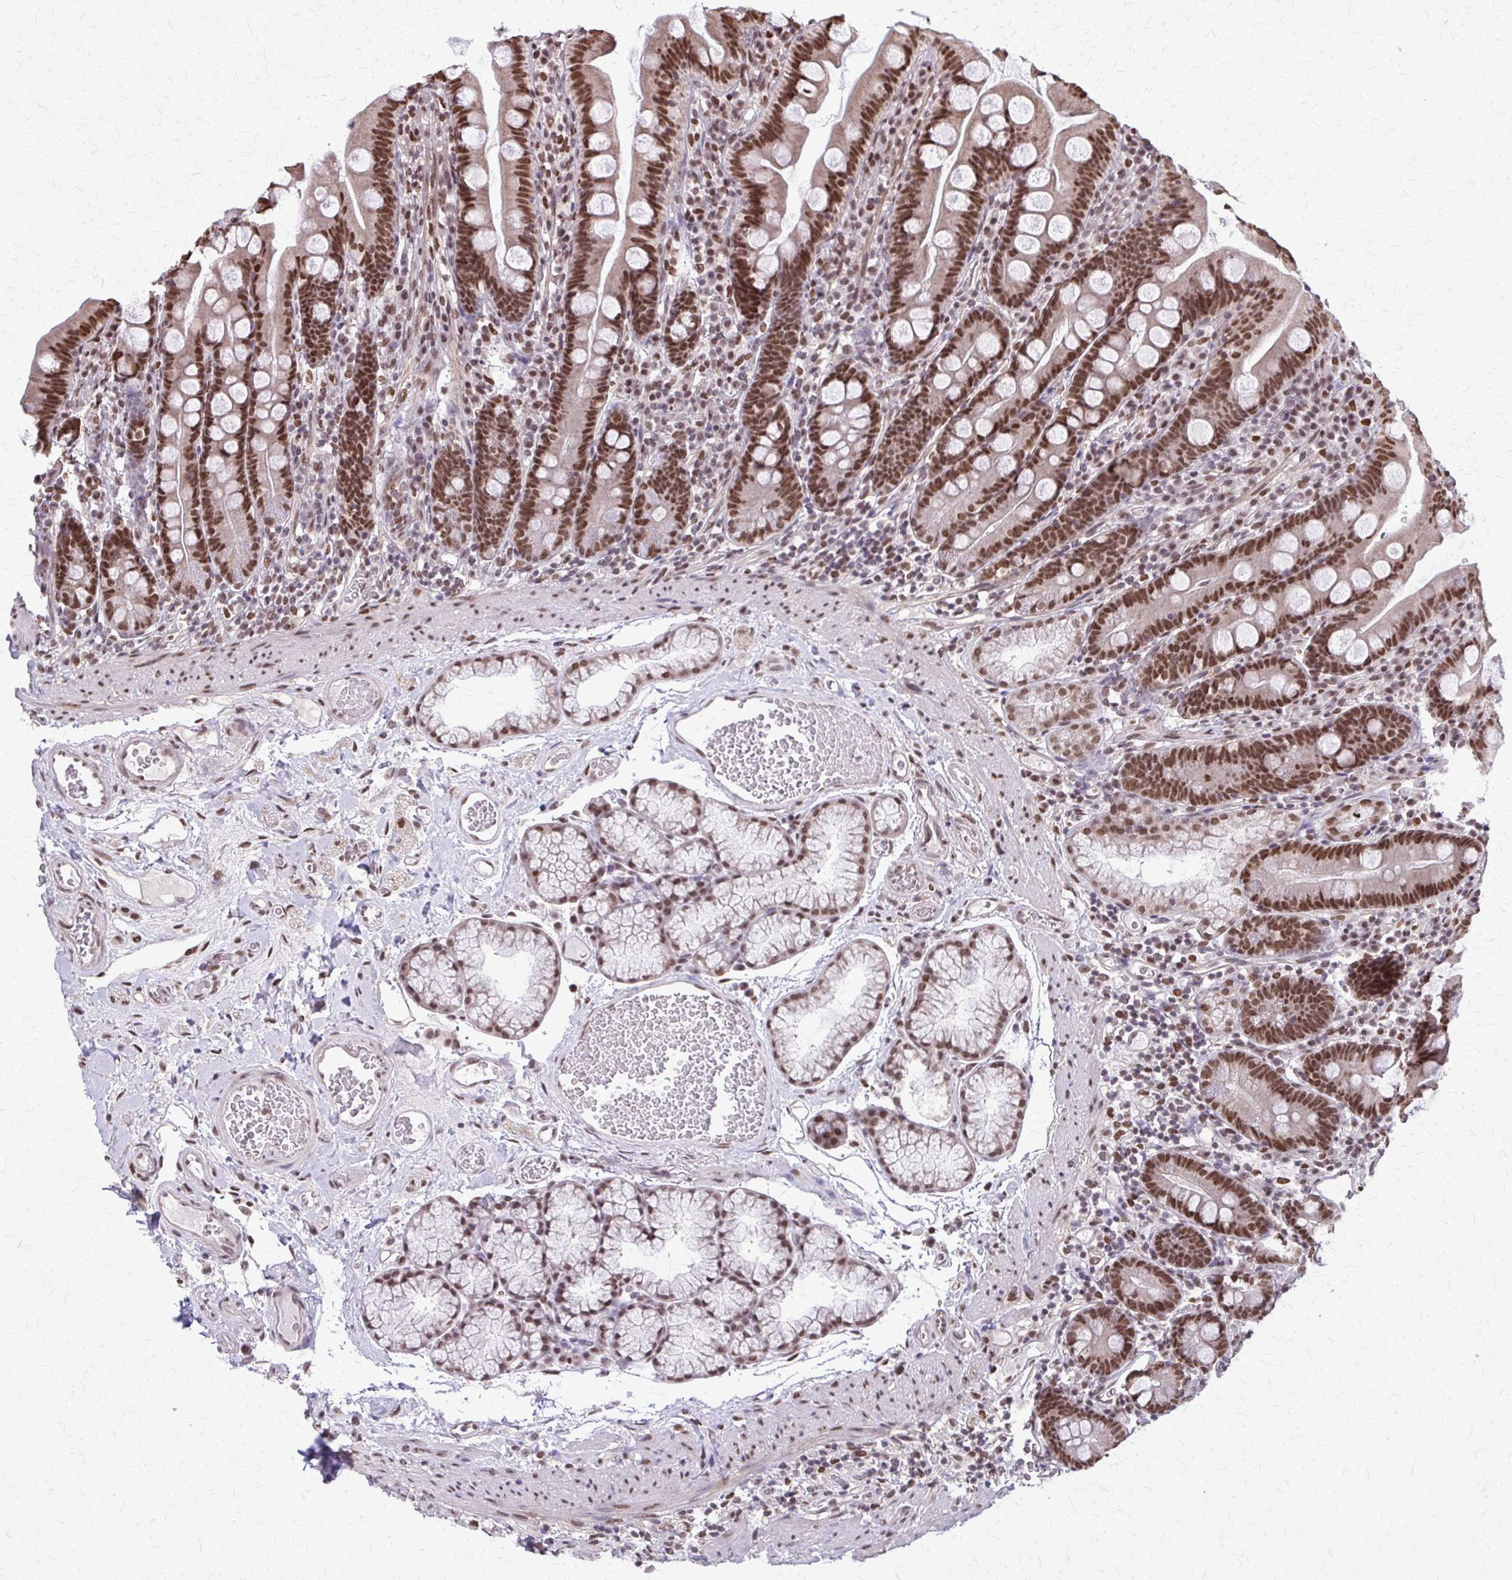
{"staining": {"intensity": "strong", "quantity": ">75%", "location": "nuclear"}, "tissue": "duodenum", "cell_type": "Glandular cells", "image_type": "normal", "snomed": [{"axis": "morphology", "description": "Normal tissue, NOS"}, {"axis": "topography", "description": "Duodenum"}], "caption": "Immunohistochemical staining of benign duodenum exhibits strong nuclear protein positivity in approximately >75% of glandular cells.", "gene": "TTF1", "patient": {"sex": "female", "age": 67}}